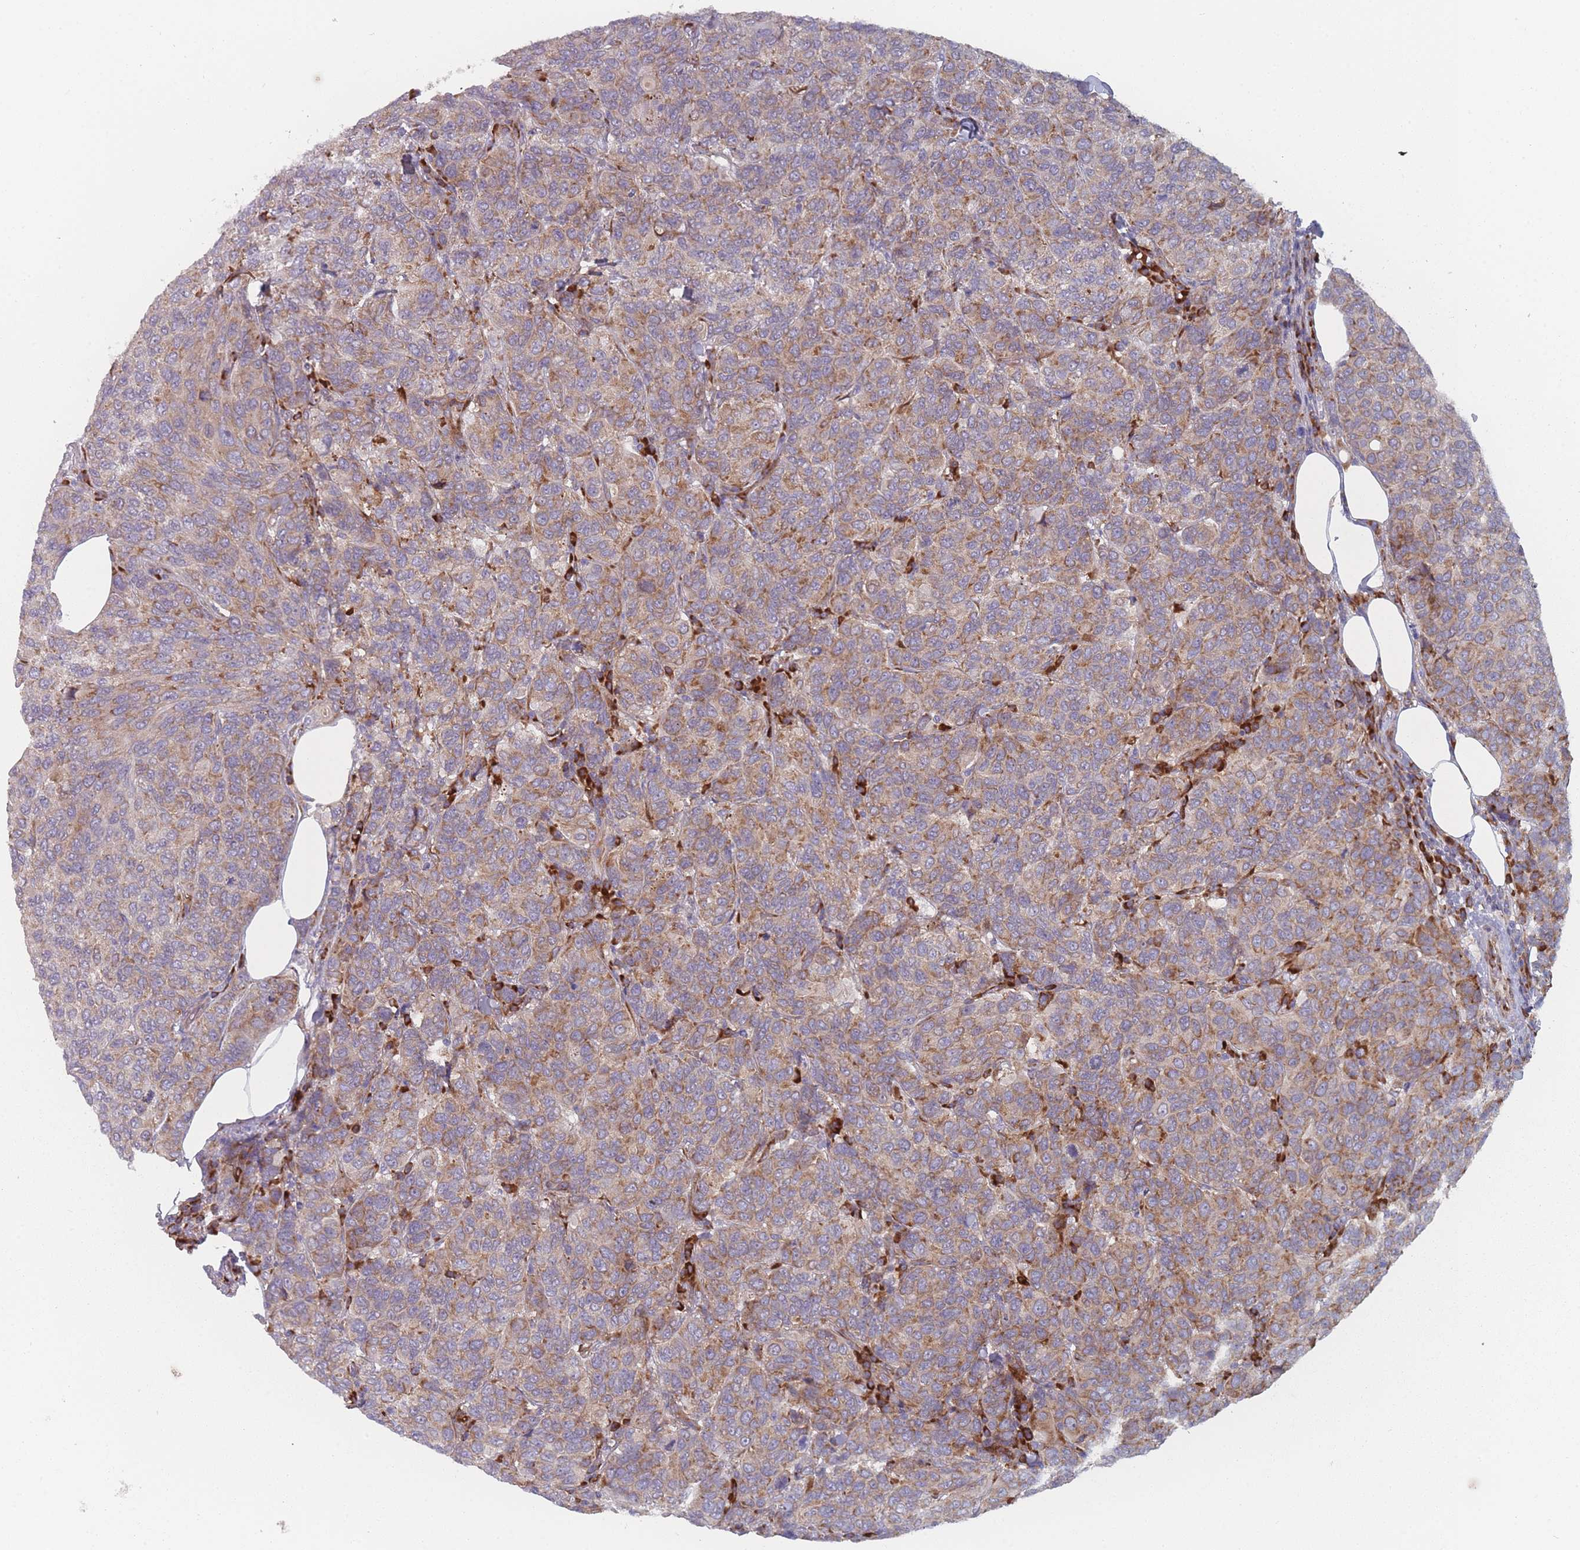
{"staining": {"intensity": "moderate", "quantity": "<25%", "location": "cytoplasmic/membranous"}, "tissue": "breast cancer", "cell_type": "Tumor cells", "image_type": "cancer", "snomed": [{"axis": "morphology", "description": "Duct carcinoma"}, {"axis": "topography", "description": "Breast"}], "caption": "Moderate cytoplasmic/membranous protein expression is seen in approximately <25% of tumor cells in infiltrating ductal carcinoma (breast).", "gene": "CACNG5", "patient": {"sex": "female", "age": 55}}